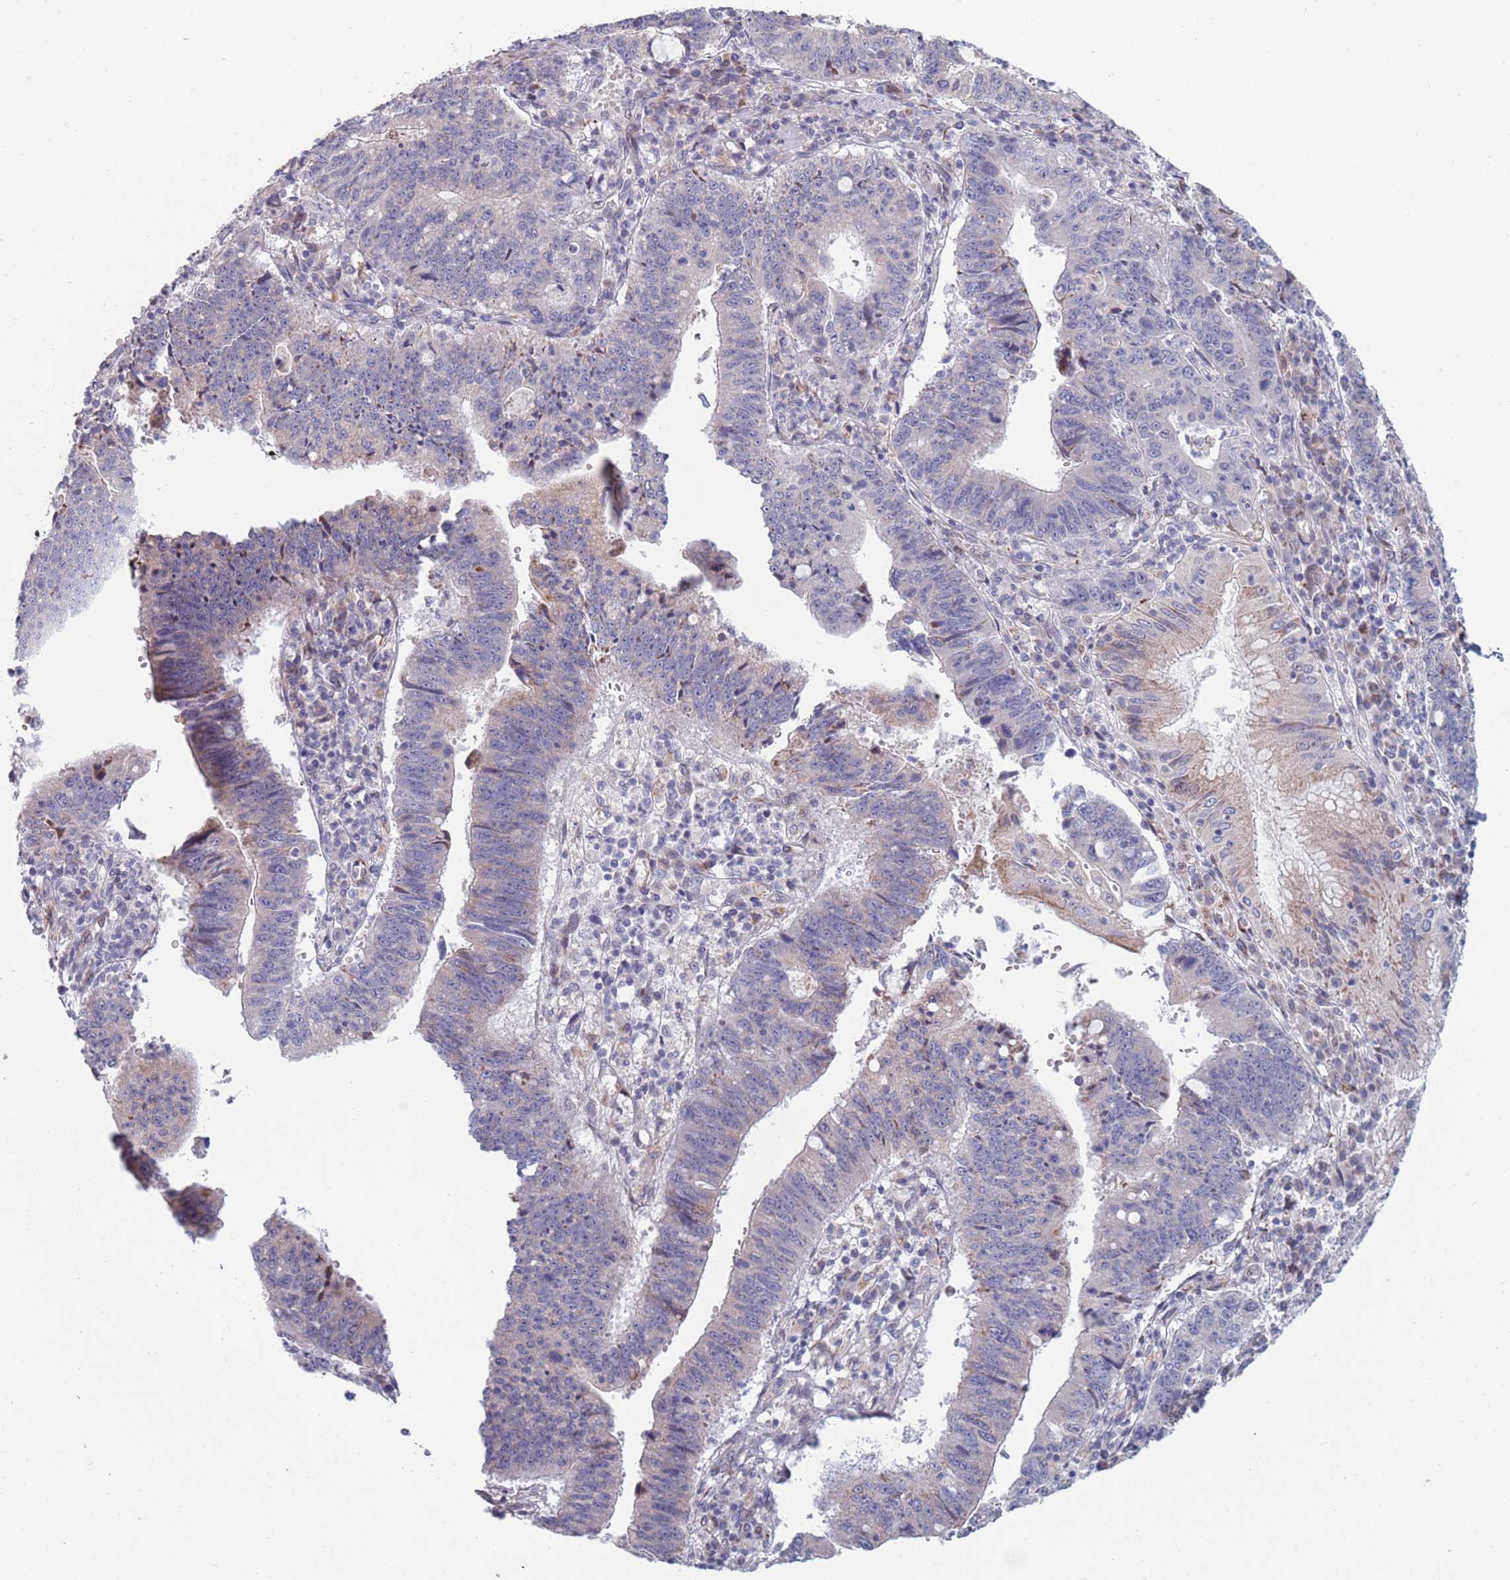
{"staining": {"intensity": "negative", "quantity": "none", "location": "none"}, "tissue": "stomach cancer", "cell_type": "Tumor cells", "image_type": "cancer", "snomed": [{"axis": "morphology", "description": "Adenocarcinoma, NOS"}, {"axis": "topography", "description": "Stomach"}], "caption": "A micrograph of stomach cancer (adenocarcinoma) stained for a protein displays no brown staining in tumor cells.", "gene": "TYW1", "patient": {"sex": "male", "age": 59}}